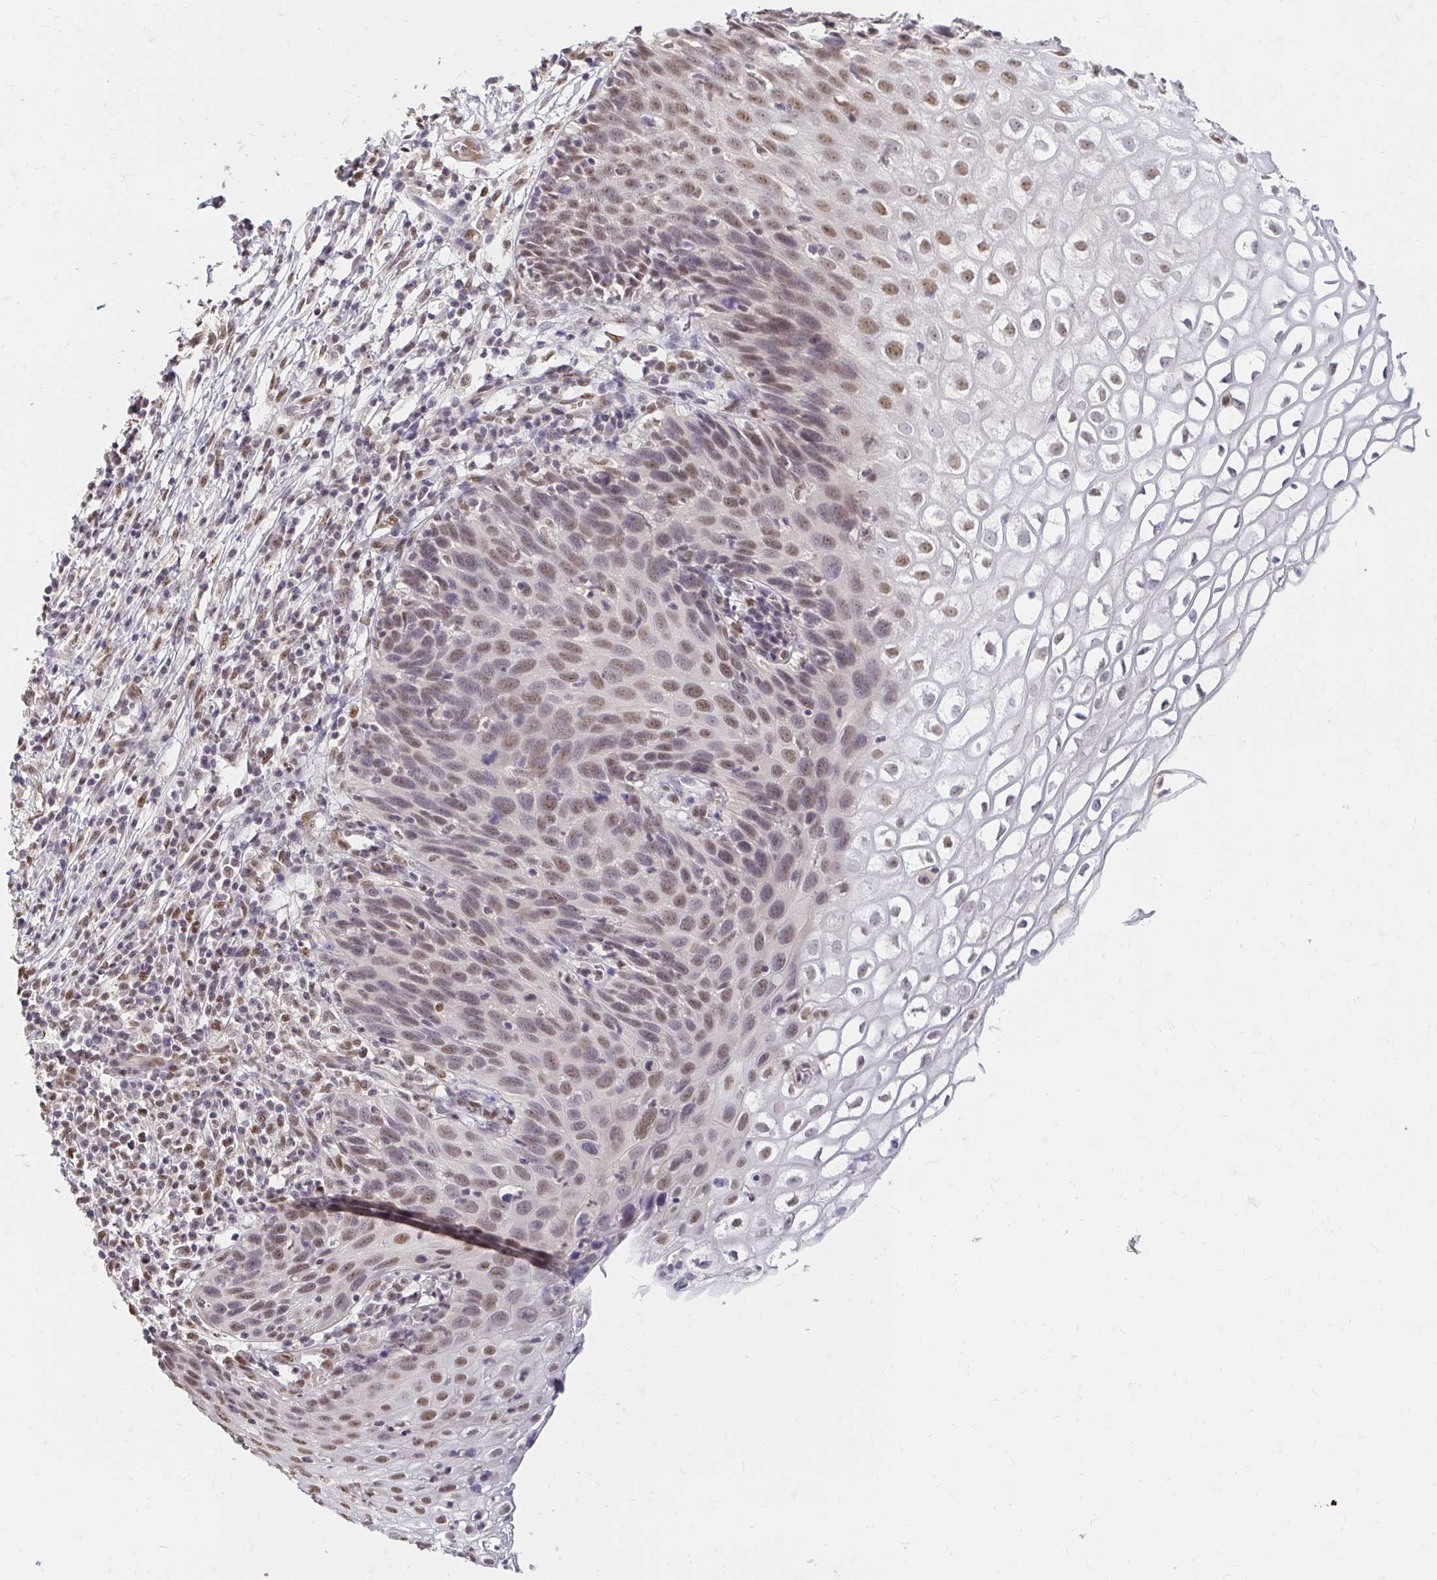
{"staining": {"intensity": "moderate", "quantity": "25%-75%", "location": "nuclear"}, "tissue": "cervix", "cell_type": "Glandular cells", "image_type": "normal", "snomed": [{"axis": "morphology", "description": "Normal tissue, NOS"}, {"axis": "topography", "description": "Cervix"}], "caption": "Immunohistochemistry photomicrograph of normal cervix: cervix stained using immunohistochemistry (IHC) demonstrates medium levels of moderate protein expression localized specifically in the nuclear of glandular cells, appearing as a nuclear brown color.", "gene": "RIMS4", "patient": {"sex": "female", "age": 36}}